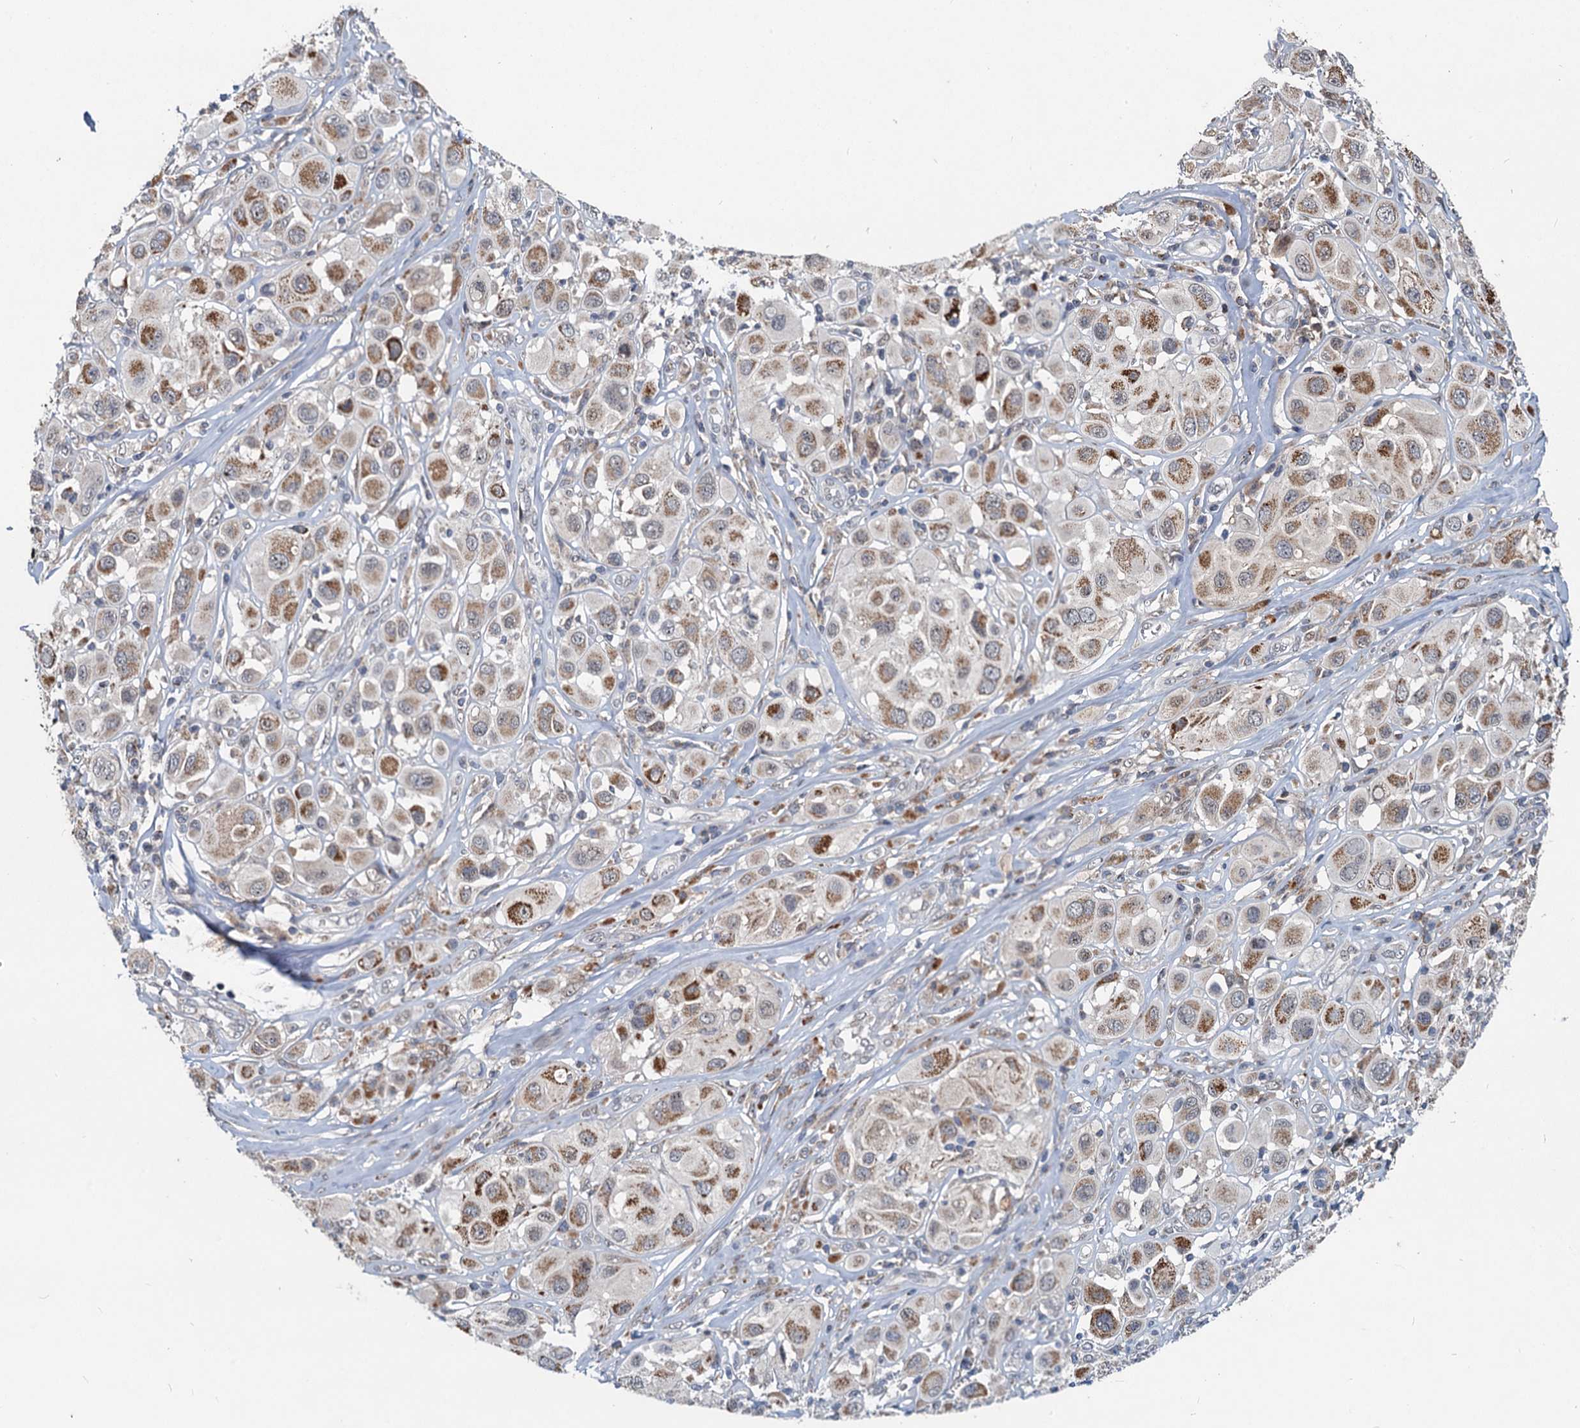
{"staining": {"intensity": "moderate", "quantity": "25%-75%", "location": "cytoplasmic/membranous"}, "tissue": "melanoma", "cell_type": "Tumor cells", "image_type": "cancer", "snomed": [{"axis": "morphology", "description": "Malignant melanoma, Metastatic site"}, {"axis": "topography", "description": "Skin"}], "caption": "A micrograph of human malignant melanoma (metastatic site) stained for a protein shows moderate cytoplasmic/membranous brown staining in tumor cells. Using DAB (brown) and hematoxylin (blue) stains, captured at high magnification using brightfield microscopy.", "gene": "RITA1", "patient": {"sex": "male", "age": 41}}